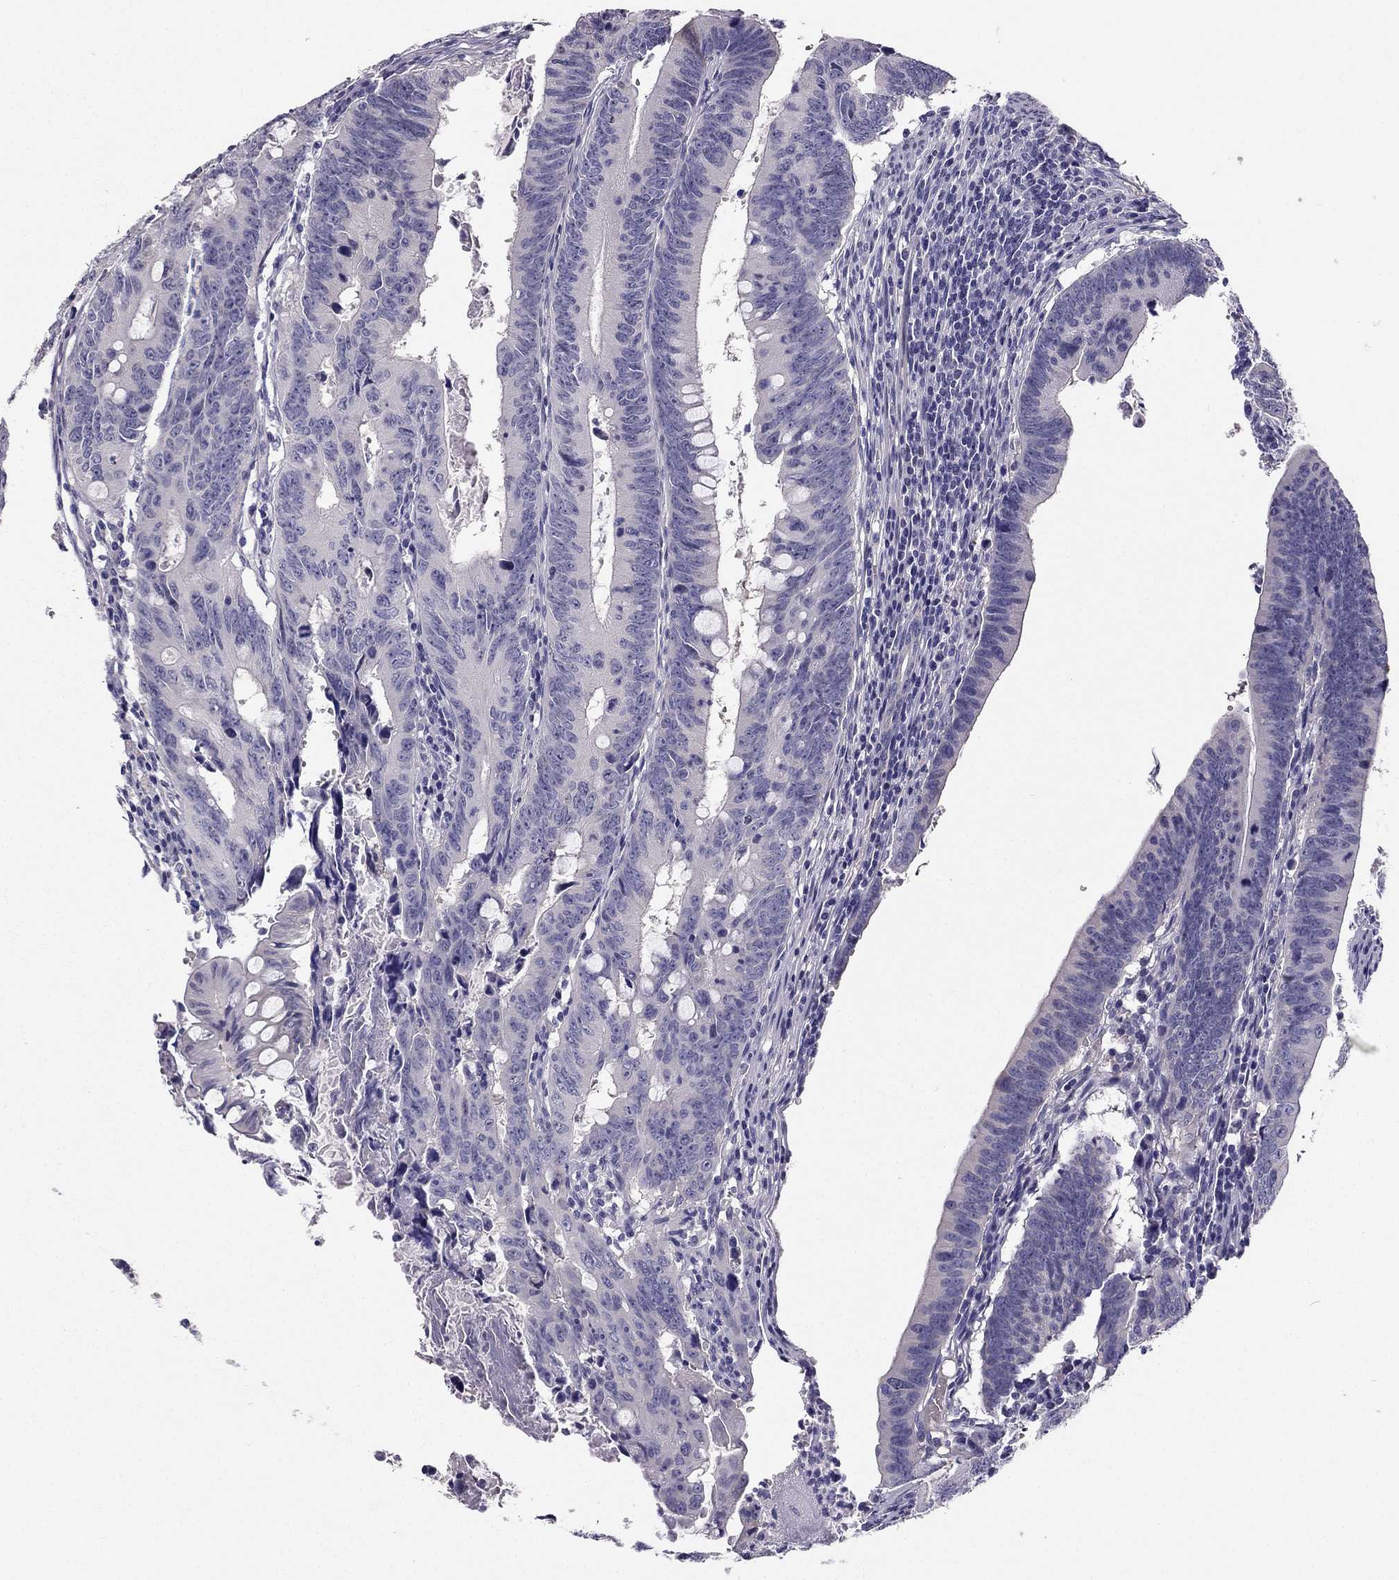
{"staining": {"intensity": "negative", "quantity": "none", "location": "none"}, "tissue": "colorectal cancer", "cell_type": "Tumor cells", "image_type": "cancer", "snomed": [{"axis": "morphology", "description": "Adenocarcinoma, NOS"}, {"axis": "topography", "description": "Colon"}], "caption": "Tumor cells show no significant positivity in colorectal cancer. Brightfield microscopy of immunohistochemistry (IHC) stained with DAB (3,3'-diaminobenzidine) (brown) and hematoxylin (blue), captured at high magnification.", "gene": "RSPH14", "patient": {"sex": "female", "age": 87}}